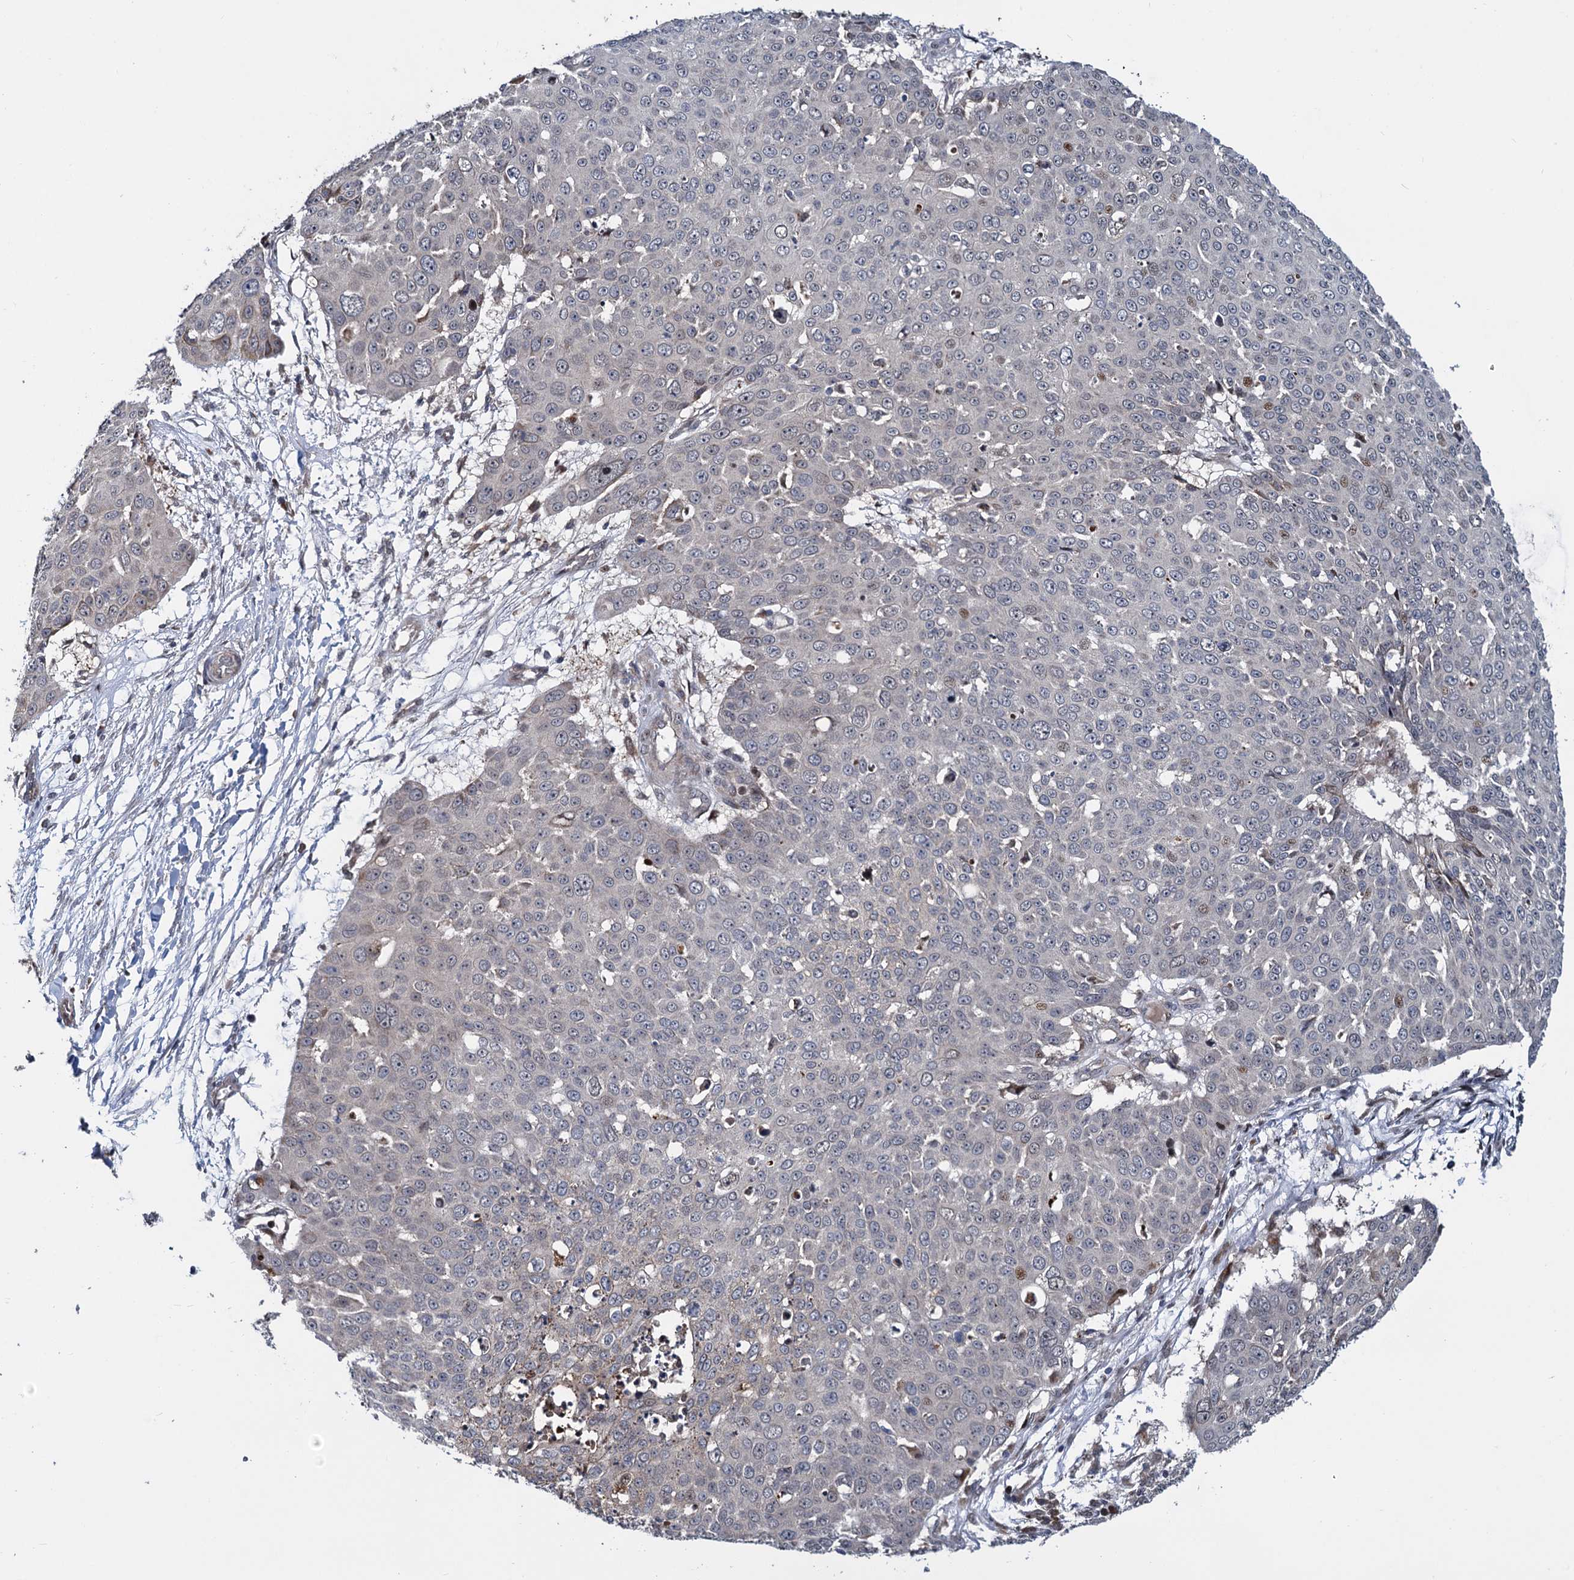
{"staining": {"intensity": "negative", "quantity": "none", "location": "none"}, "tissue": "skin cancer", "cell_type": "Tumor cells", "image_type": "cancer", "snomed": [{"axis": "morphology", "description": "Squamous cell carcinoma, NOS"}, {"axis": "topography", "description": "Skin"}], "caption": "Protein analysis of squamous cell carcinoma (skin) demonstrates no significant positivity in tumor cells. (Immunohistochemistry (ihc), brightfield microscopy, high magnification).", "gene": "ATOSA", "patient": {"sex": "male", "age": 71}}